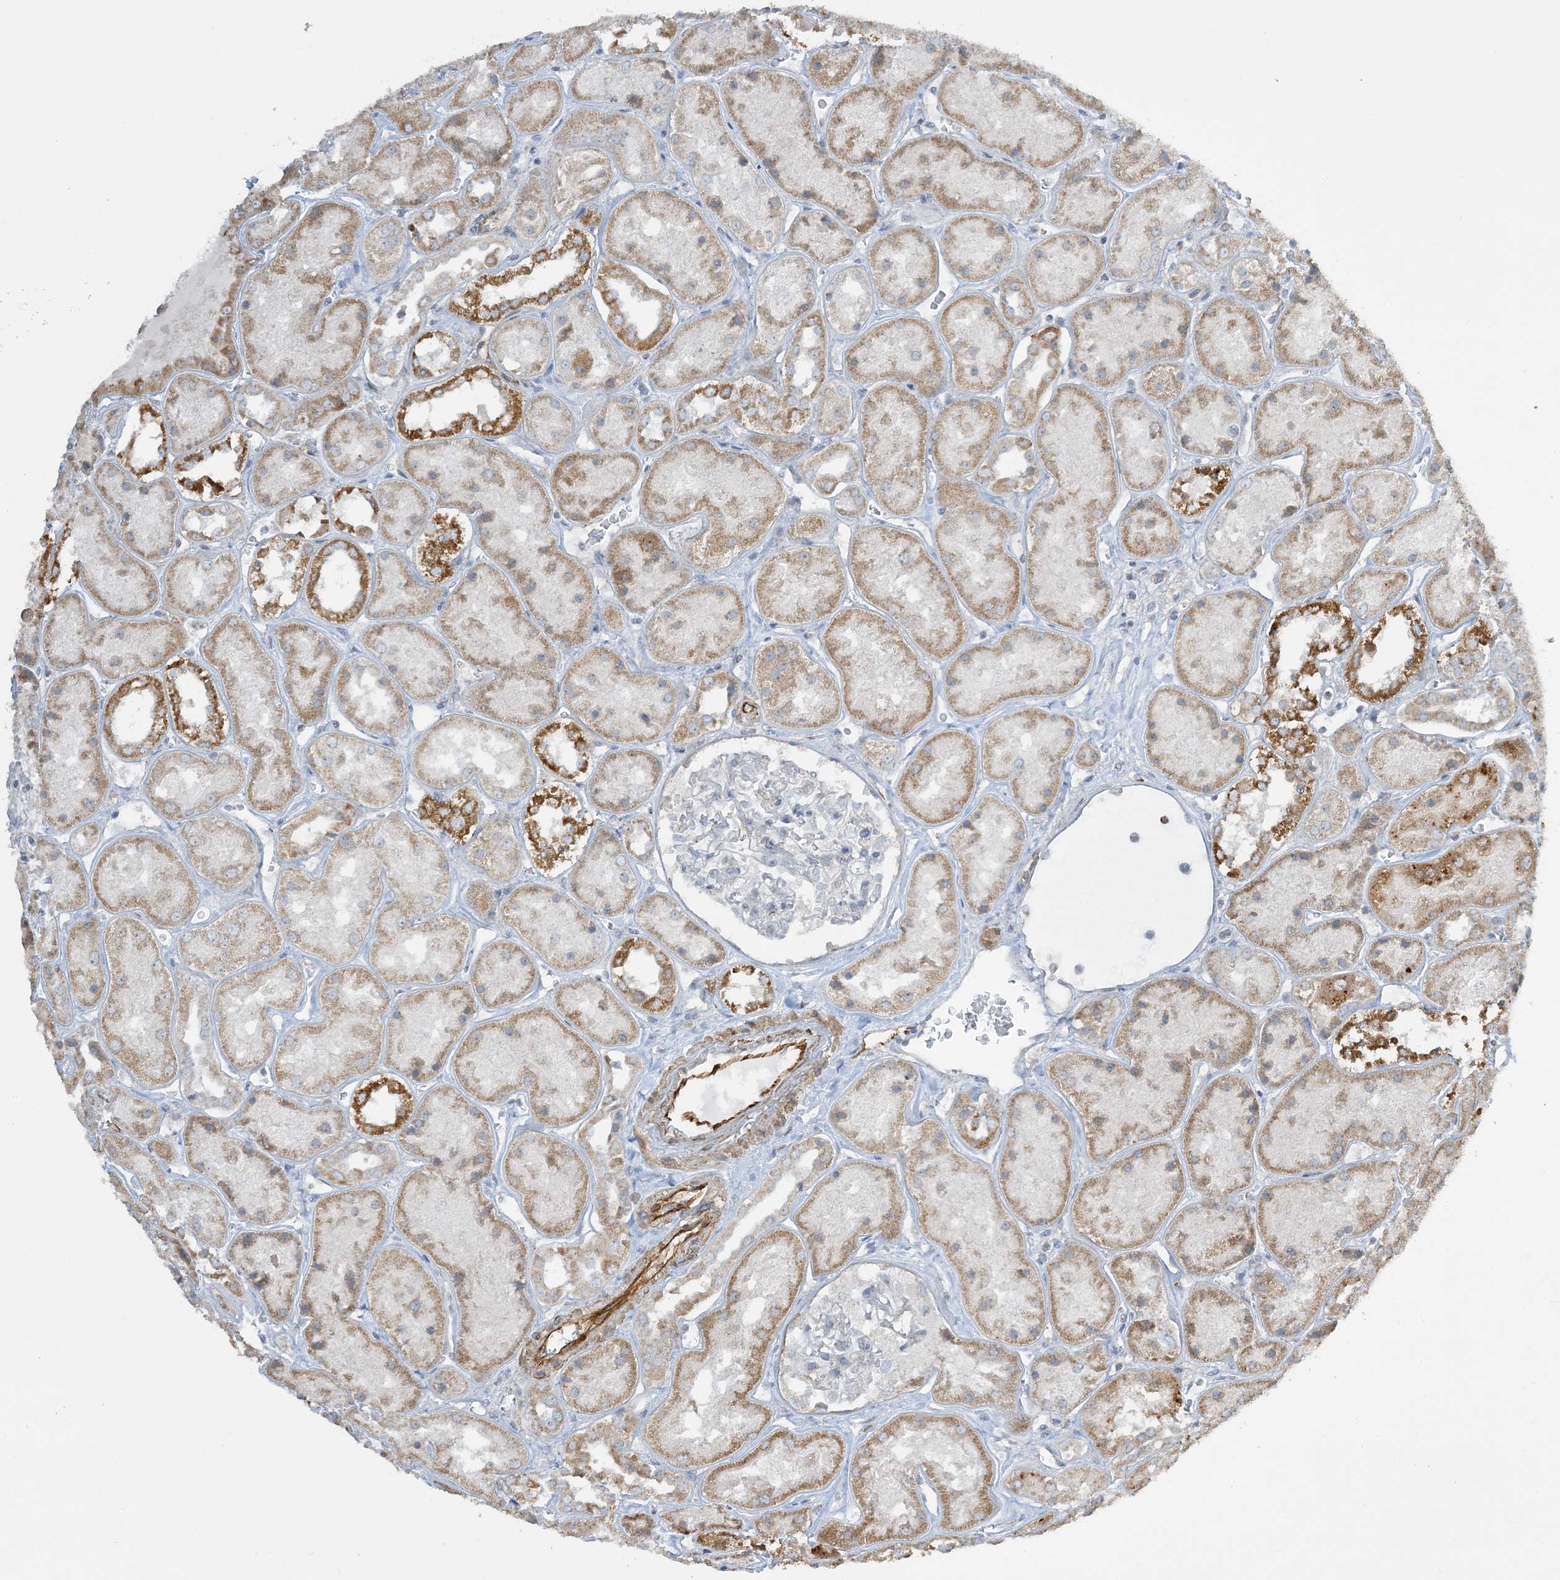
{"staining": {"intensity": "negative", "quantity": "none", "location": "none"}, "tissue": "kidney", "cell_type": "Cells in glomeruli", "image_type": "normal", "snomed": [{"axis": "morphology", "description": "Normal tissue, NOS"}, {"axis": "topography", "description": "Kidney"}], "caption": "DAB immunohistochemical staining of unremarkable kidney reveals no significant staining in cells in glomeruli. The staining was performed using DAB to visualize the protein expression in brown, while the nuclei were stained in blue with hematoxylin (Magnification: 20x).", "gene": "AGA", "patient": {"sex": "male", "age": 70}}